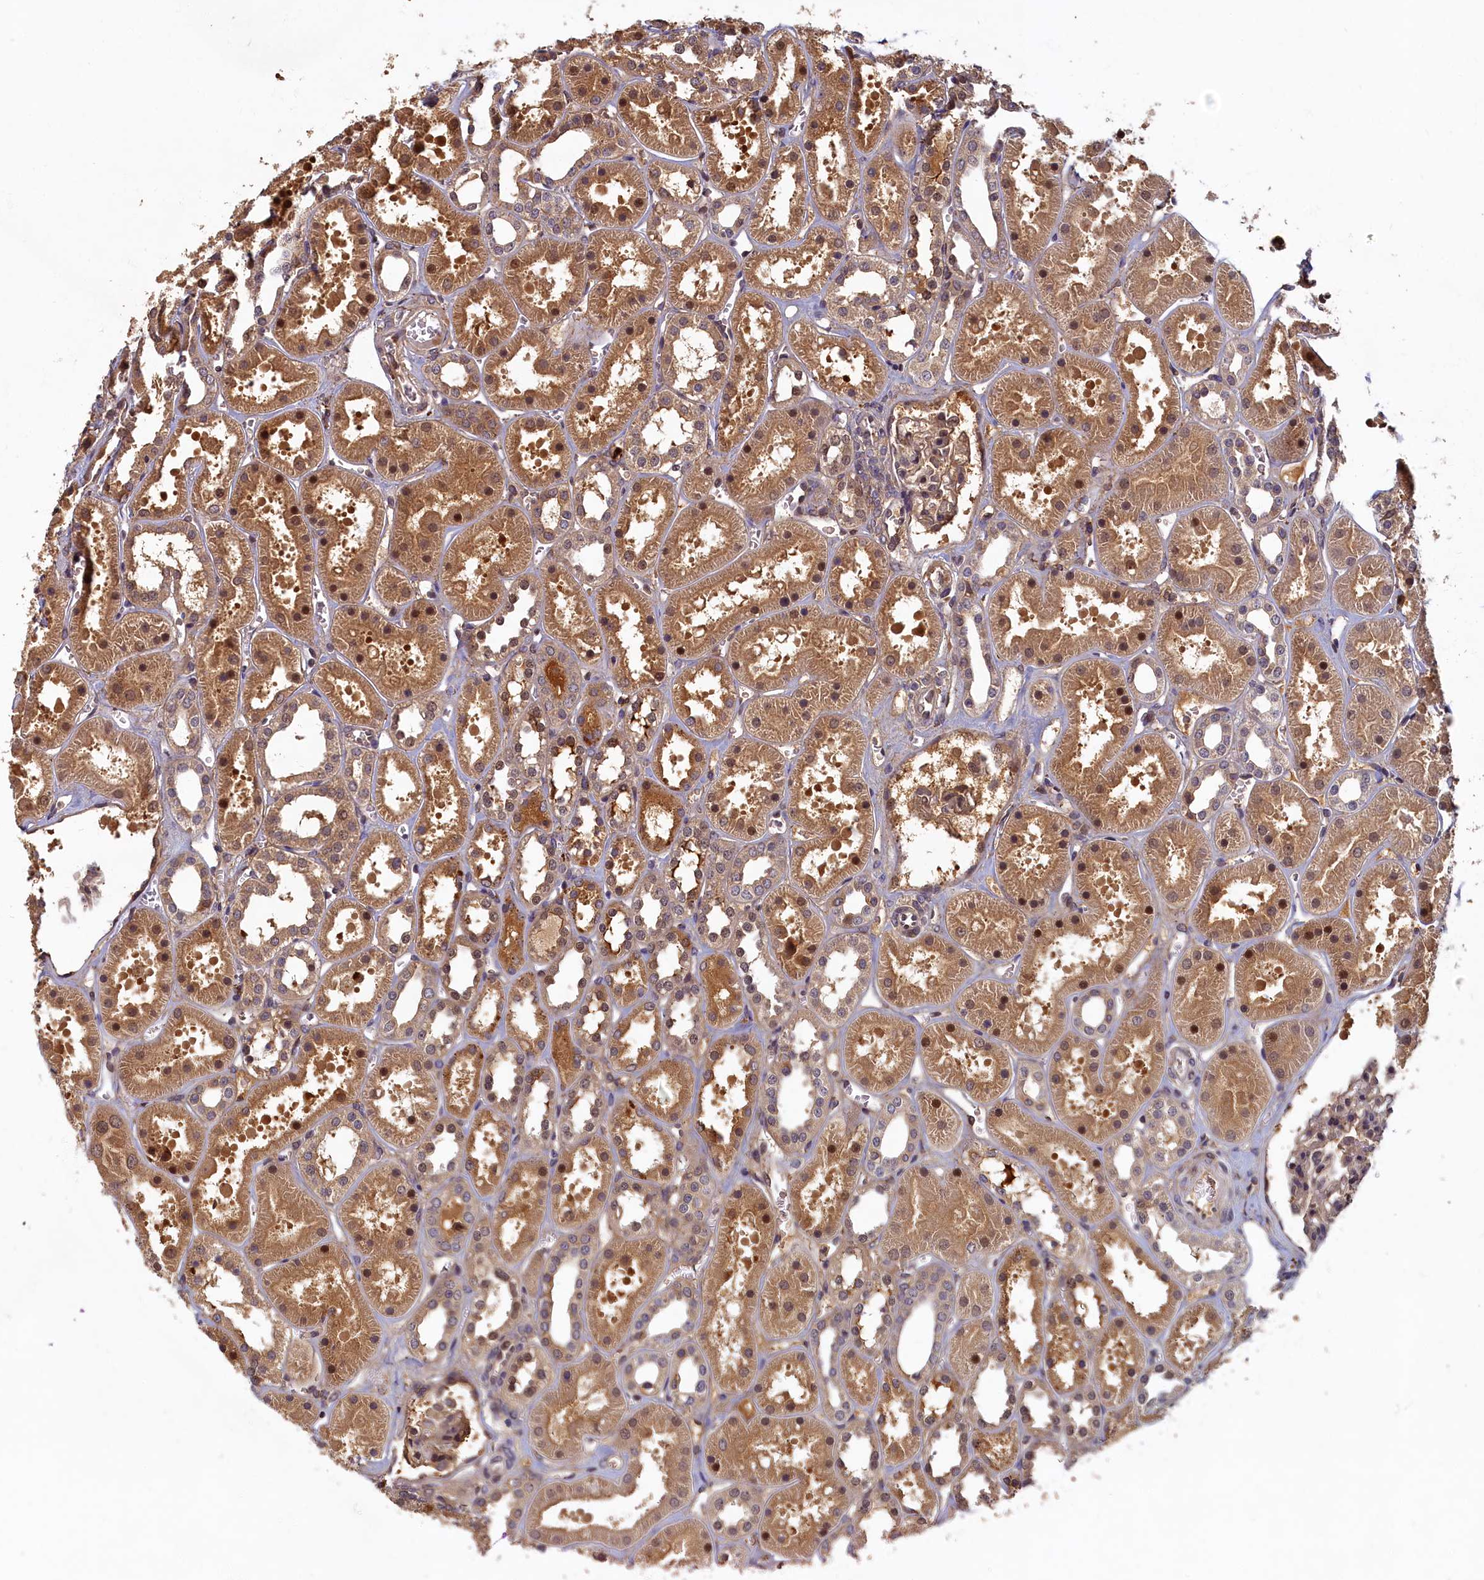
{"staining": {"intensity": "weak", "quantity": "25%-75%", "location": "nuclear"}, "tissue": "kidney", "cell_type": "Cells in glomeruli", "image_type": "normal", "snomed": [{"axis": "morphology", "description": "Normal tissue, NOS"}, {"axis": "topography", "description": "Kidney"}], "caption": "Kidney stained with DAB IHC displays low levels of weak nuclear staining in about 25%-75% of cells in glomeruli.", "gene": "LCMT2", "patient": {"sex": "female", "age": 41}}